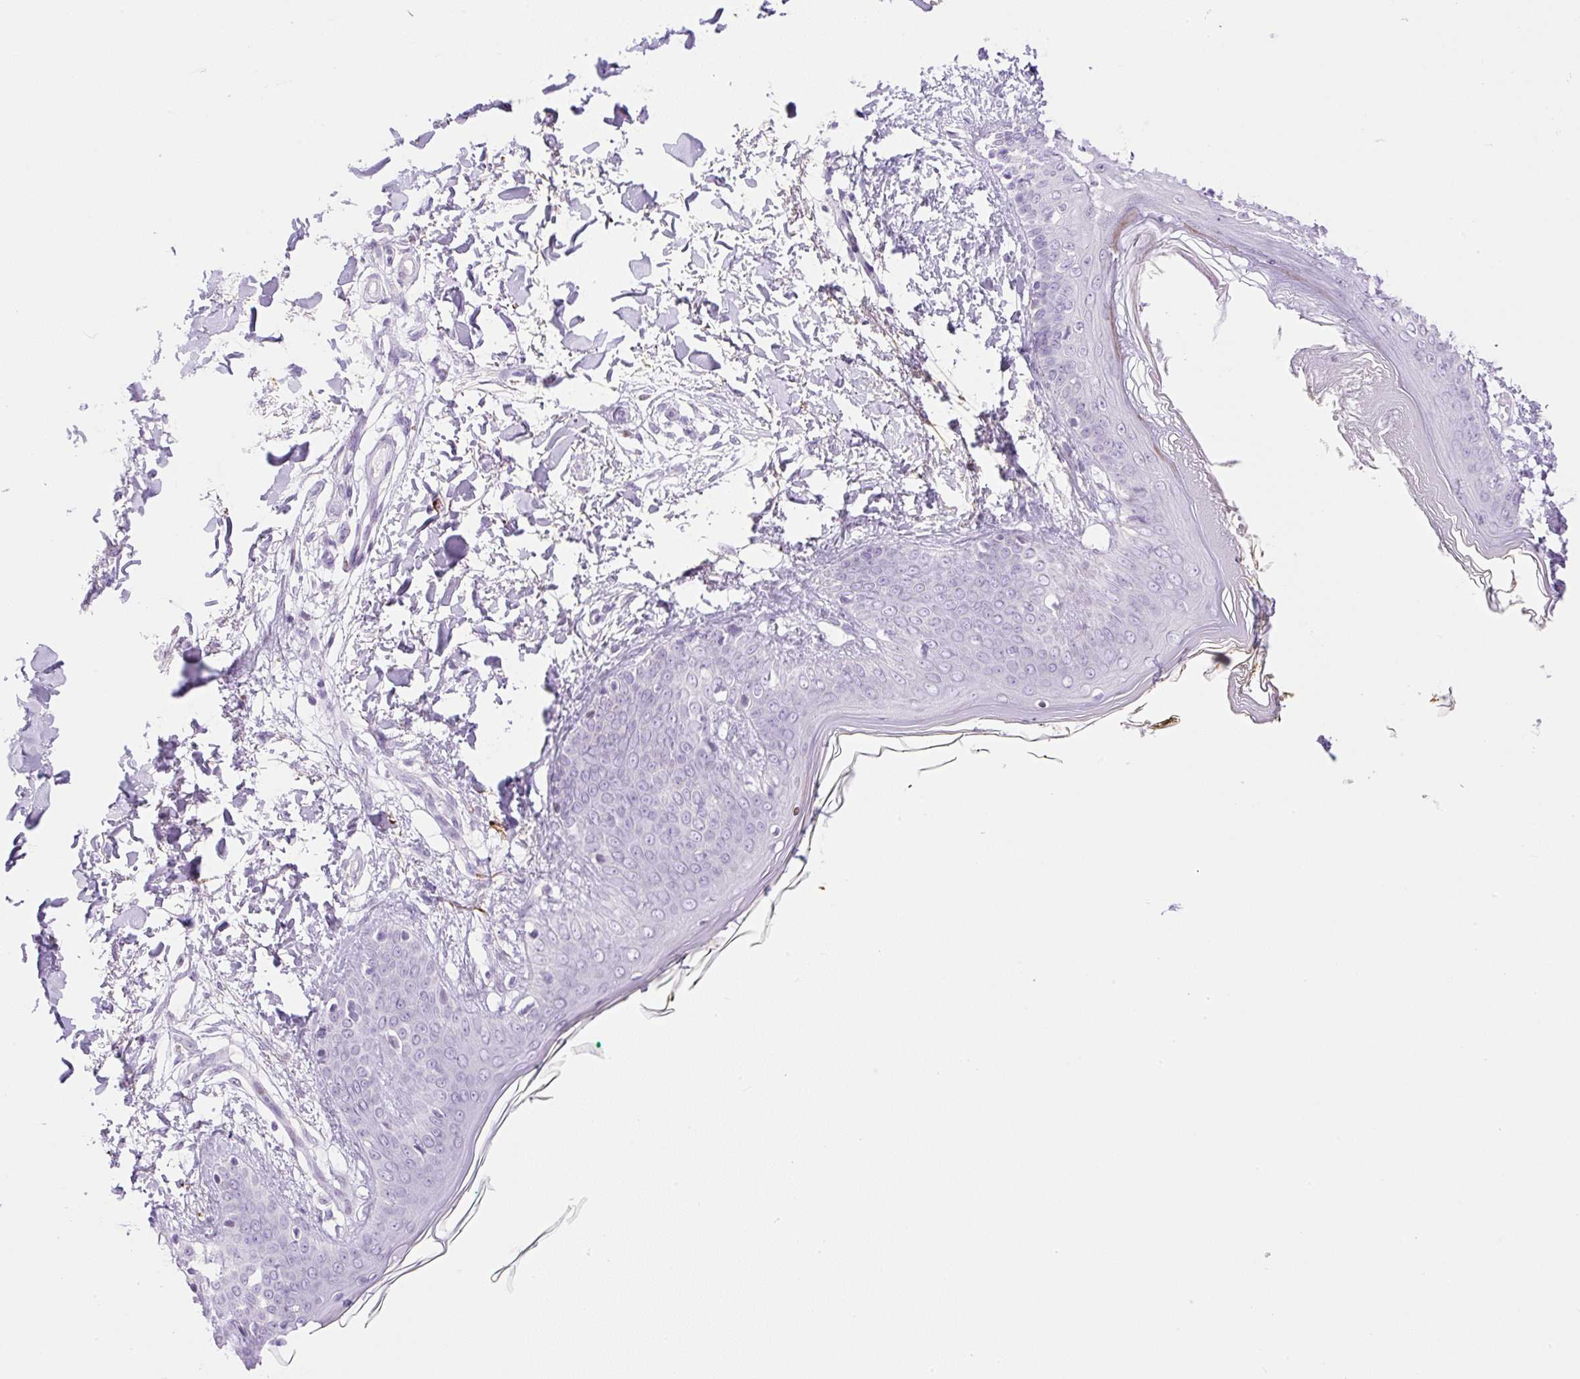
{"staining": {"intensity": "negative", "quantity": "none", "location": "none"}, "tissue": "skin", "cell_type": "Fibroblasts", "image_type": "normal", "snomed": [{"axis": "morphology", "description": "Normal tissue, NOS"}, {"axis": "topography", "description": "Skin"}], "caption": "Immunohistochemical staining of unremarkable human skin exhibits no significant staining in fibroblasts.", "gene": "SP140L", "patient": {"sex": "female", "age": 34}}